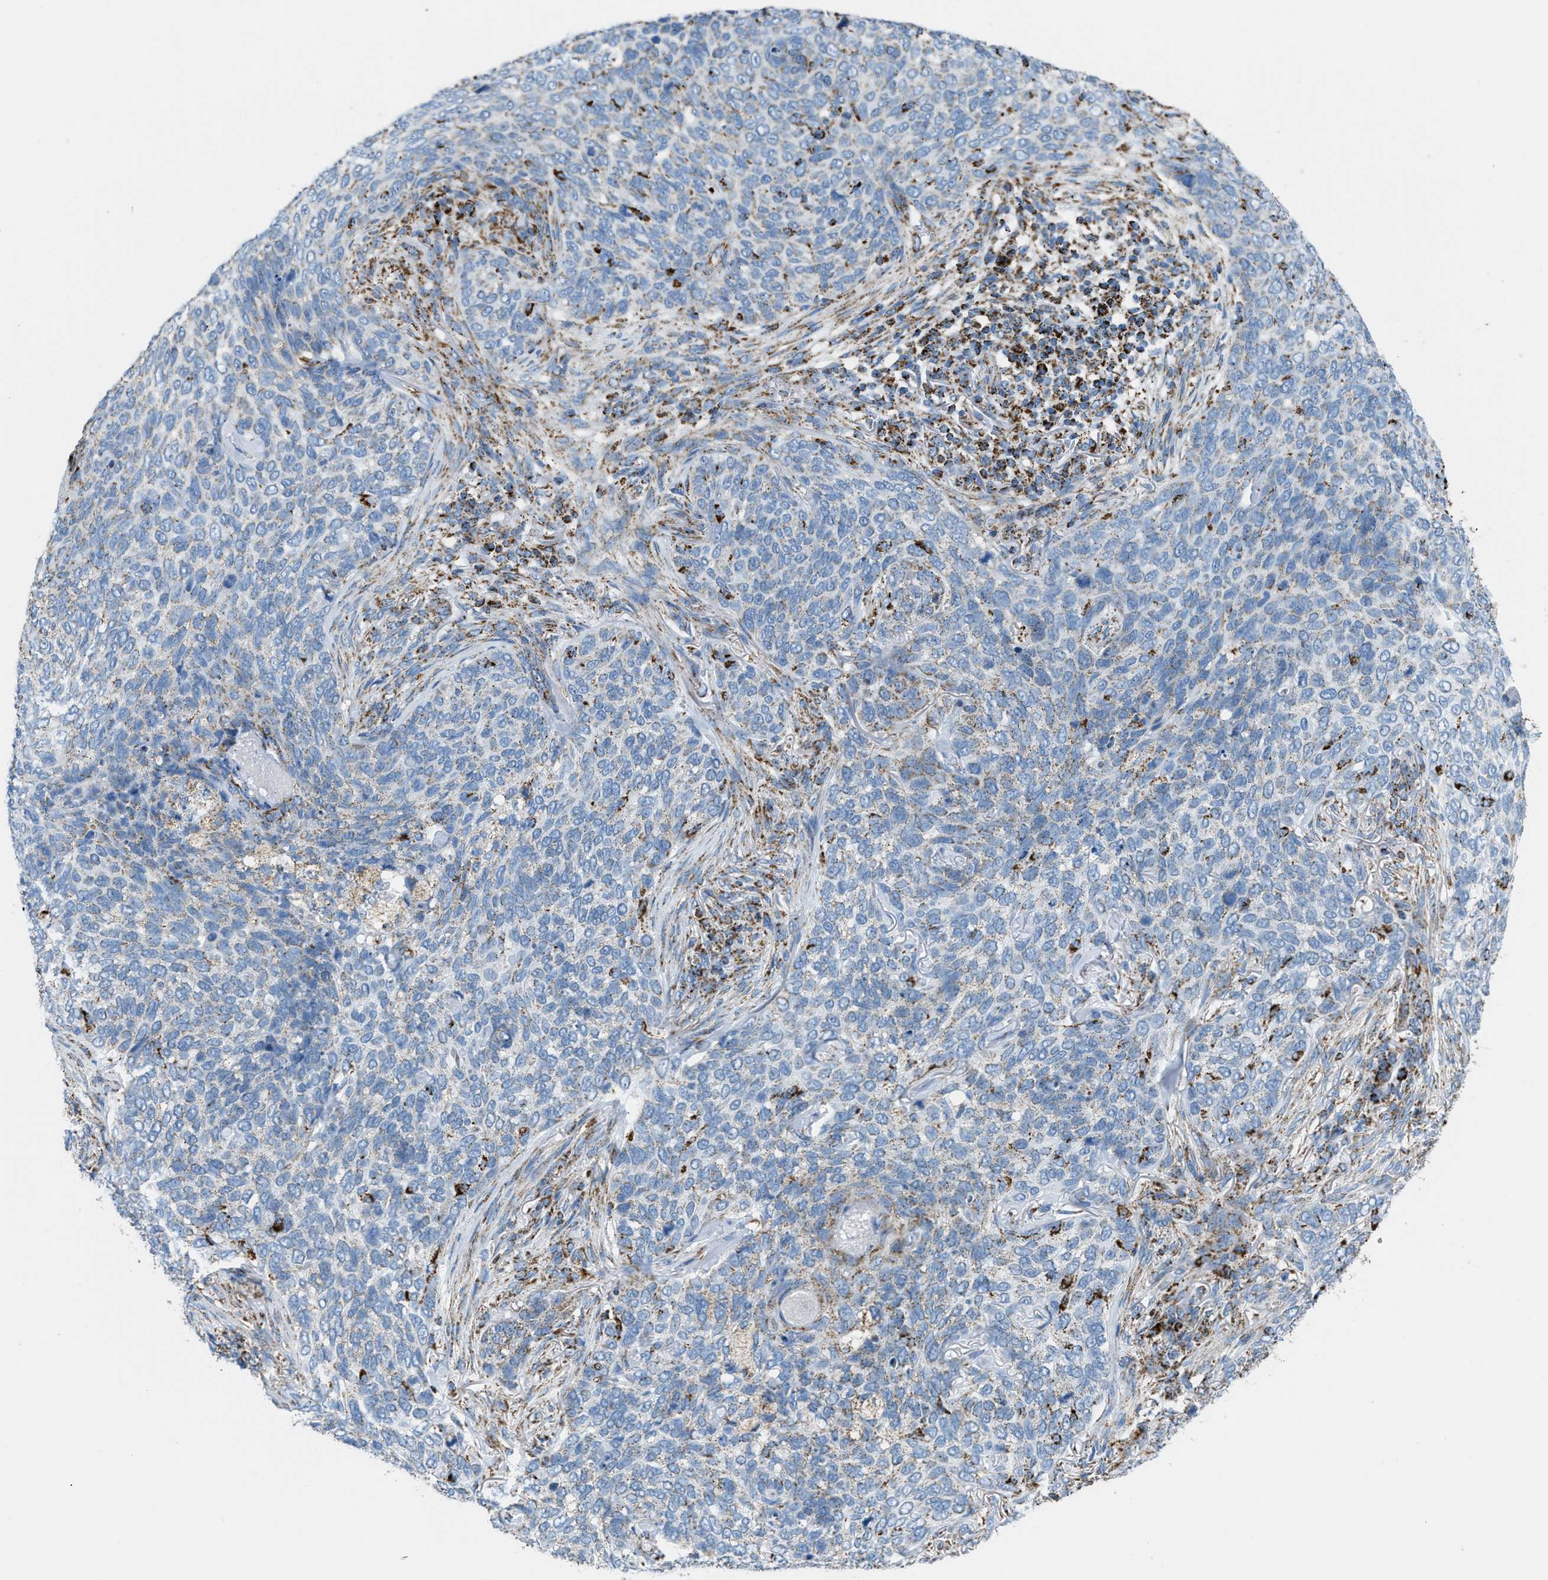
{"staining": {"intensity": "moderate", "quantity": "<25%", "location": "cytoplasmic/membranous"}, "tissue": "skin cancer", "cell_type": "Tumor cells", "image_type": "cancer", "snomed": [{"axis": "morphology", "description": "Basal cell carcinoma"}, {"axis": "topography", "description": "Skin"}], "caption": "A low amount of moderate cytoplasmic/membranous expression is seen in about <25% of tumor cells in skin basal cell carcinoma tissue.", "gene": "ETFB", "patient": {"sex": "female", "age": 64}}